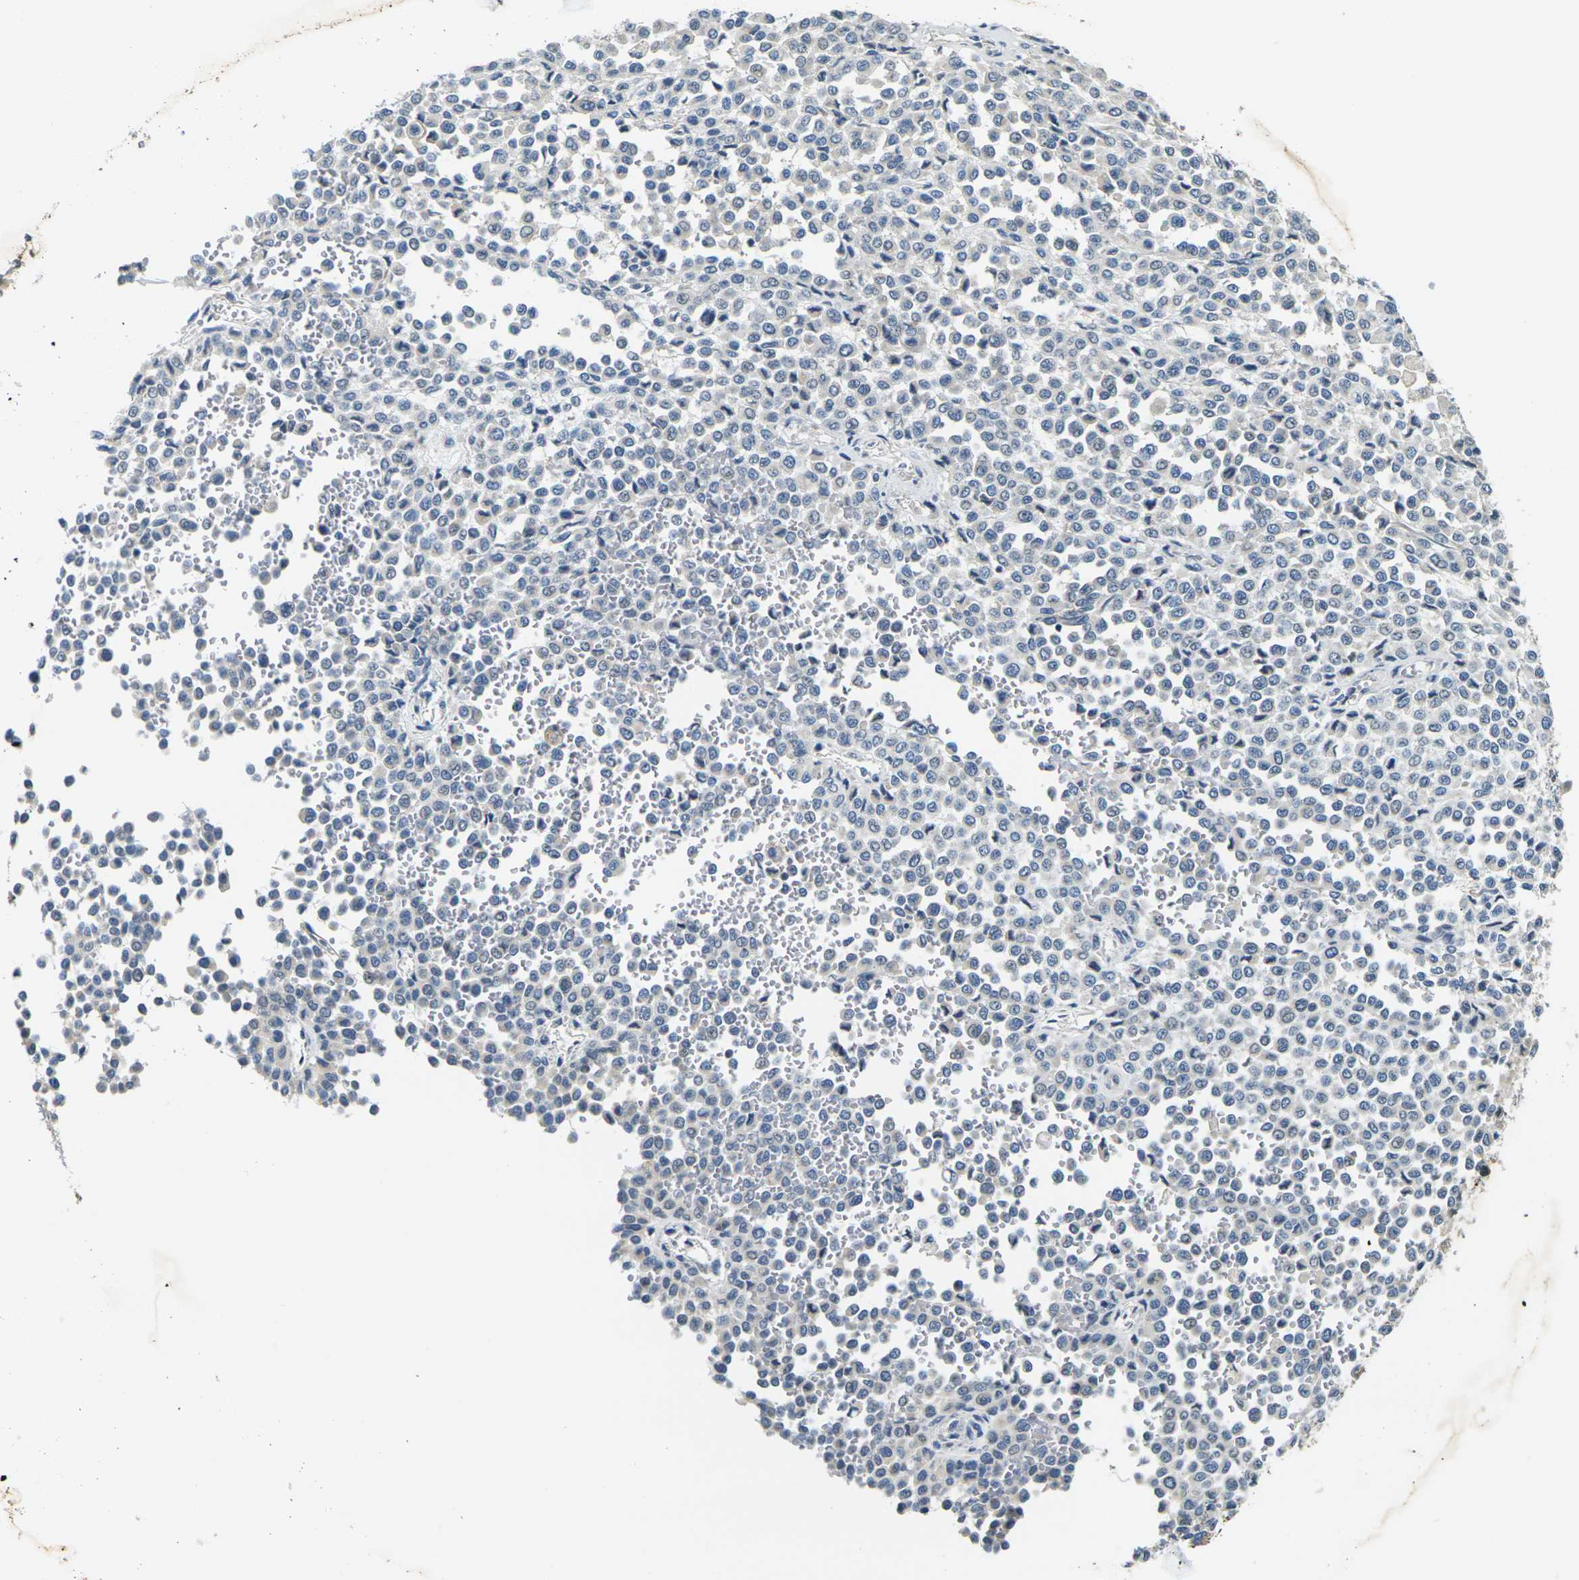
{"staining": {"intensity": "negative", "quantity": "none", "location": "none"}, "tissue": "melanoma", "cell_type": "Tumor cells", "image_type": "cancer", "snomed": [{"axis": "morphology", "description": "Malignant melanoma, Metastatic site"}, {"axis": "topography", "description": "Pancreas"}], "caption": "This photomicrograph is of malignant melanoma (metastatic site) stained with immunohistochemistry (IHC) to label a protein in brown with the nuclei are counter-stained blue. There is no positivity in tumor cells. (Brightfield microscopy of DAB (3,3'-diaminobenzidine) IHC at high magnification).", "gene": "SHISAL2B", "patient": {"sex": "female", "age": 30}}